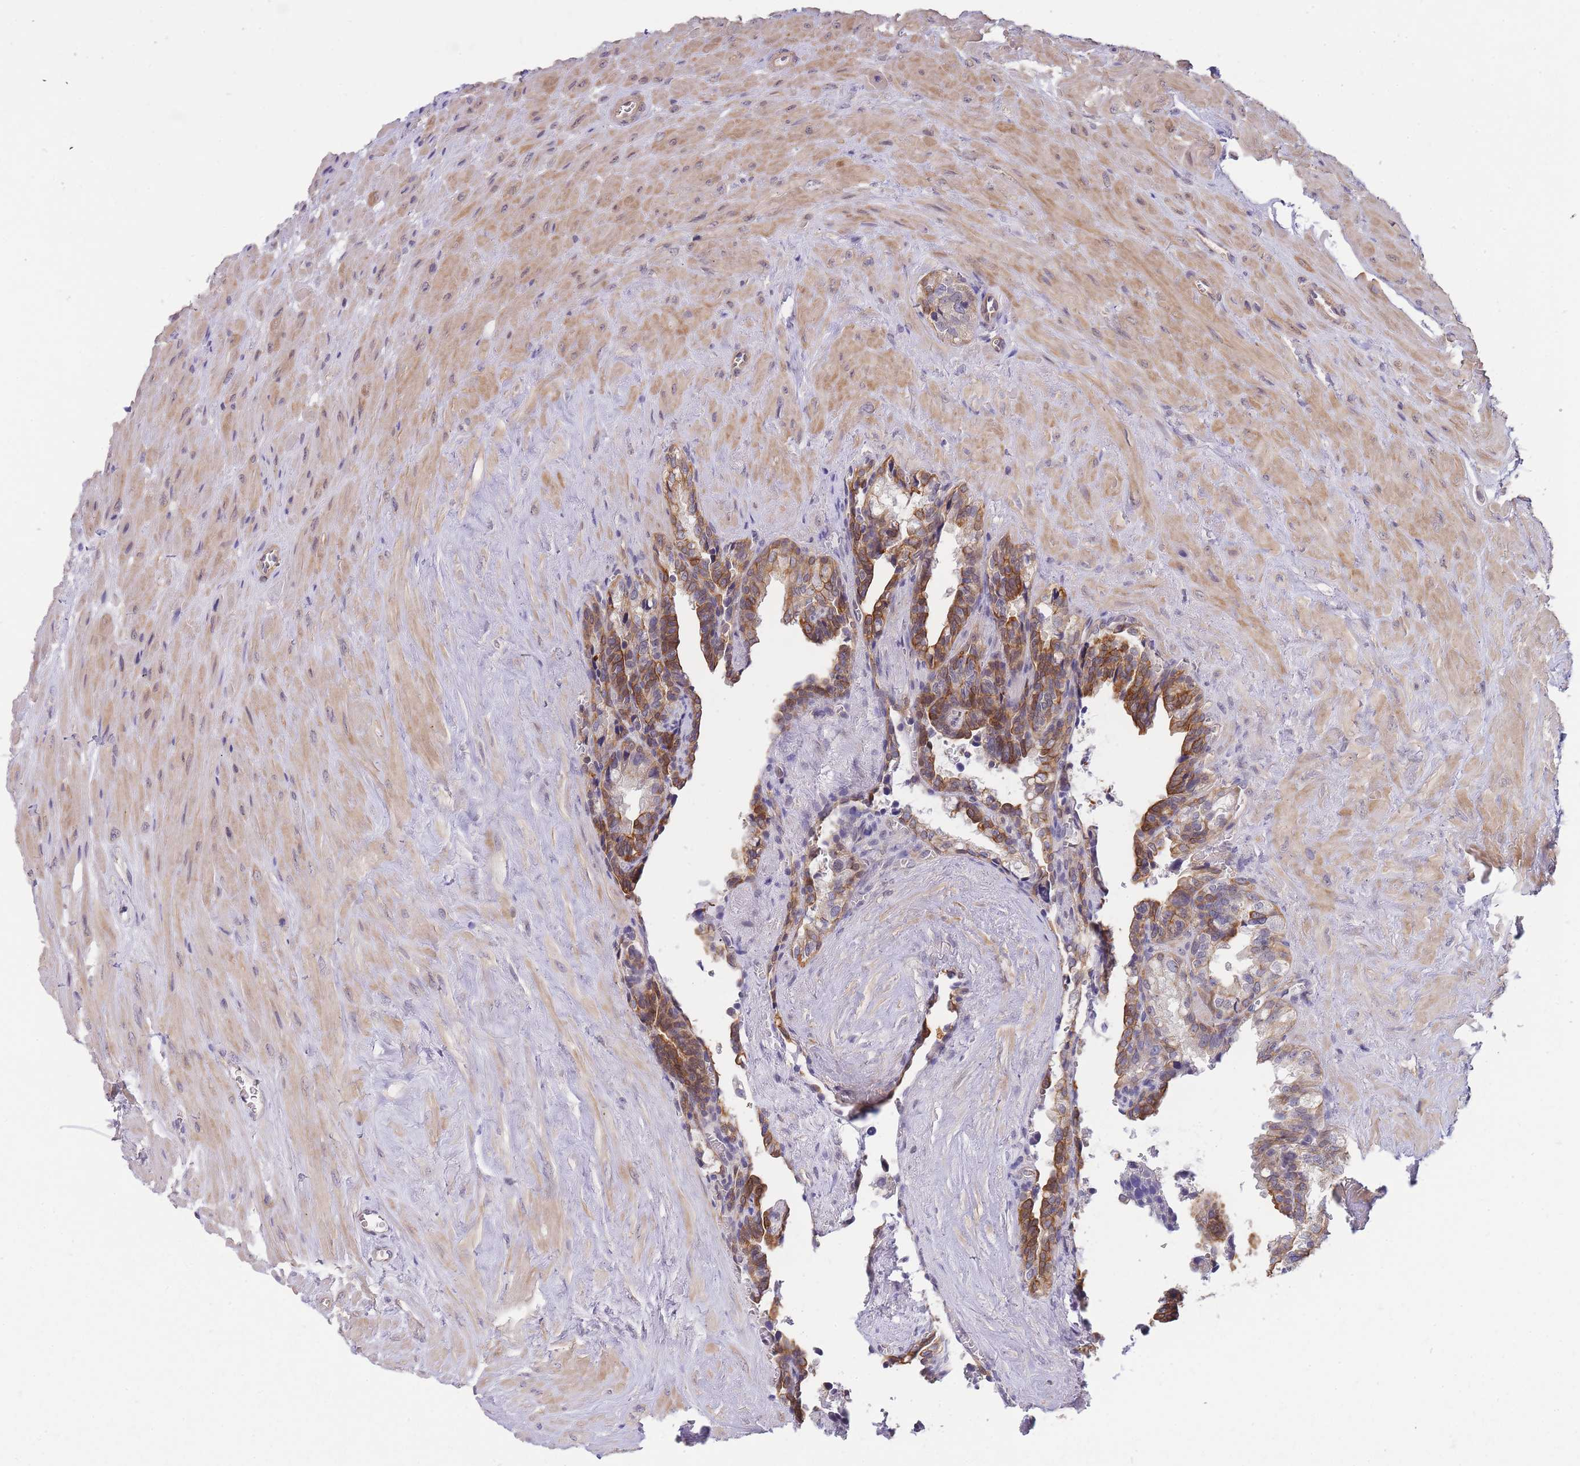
{"staining": {"intensity": "moderate", "quantity": "25%-75%", "location": "cytoplasmic/membranous"}, "tissue": "seminal vesicle", "cell_type": "Glandular cells", "image_type": "normal", "snomed": [{"axis": "morphology", "description": "Normal tissue, NOS"}, {"axis": "topography", "description": "Seminal veicle"}], "caption": "This photomicrograph reveals IHC staining of unremarkable seminal vesicle, with medium moderate cytoplasmic/membranous positivity in approximately 25%-75% of glandular cells.", "gene": "SMC6", "patient": {"sex": "male", "age": 68}}